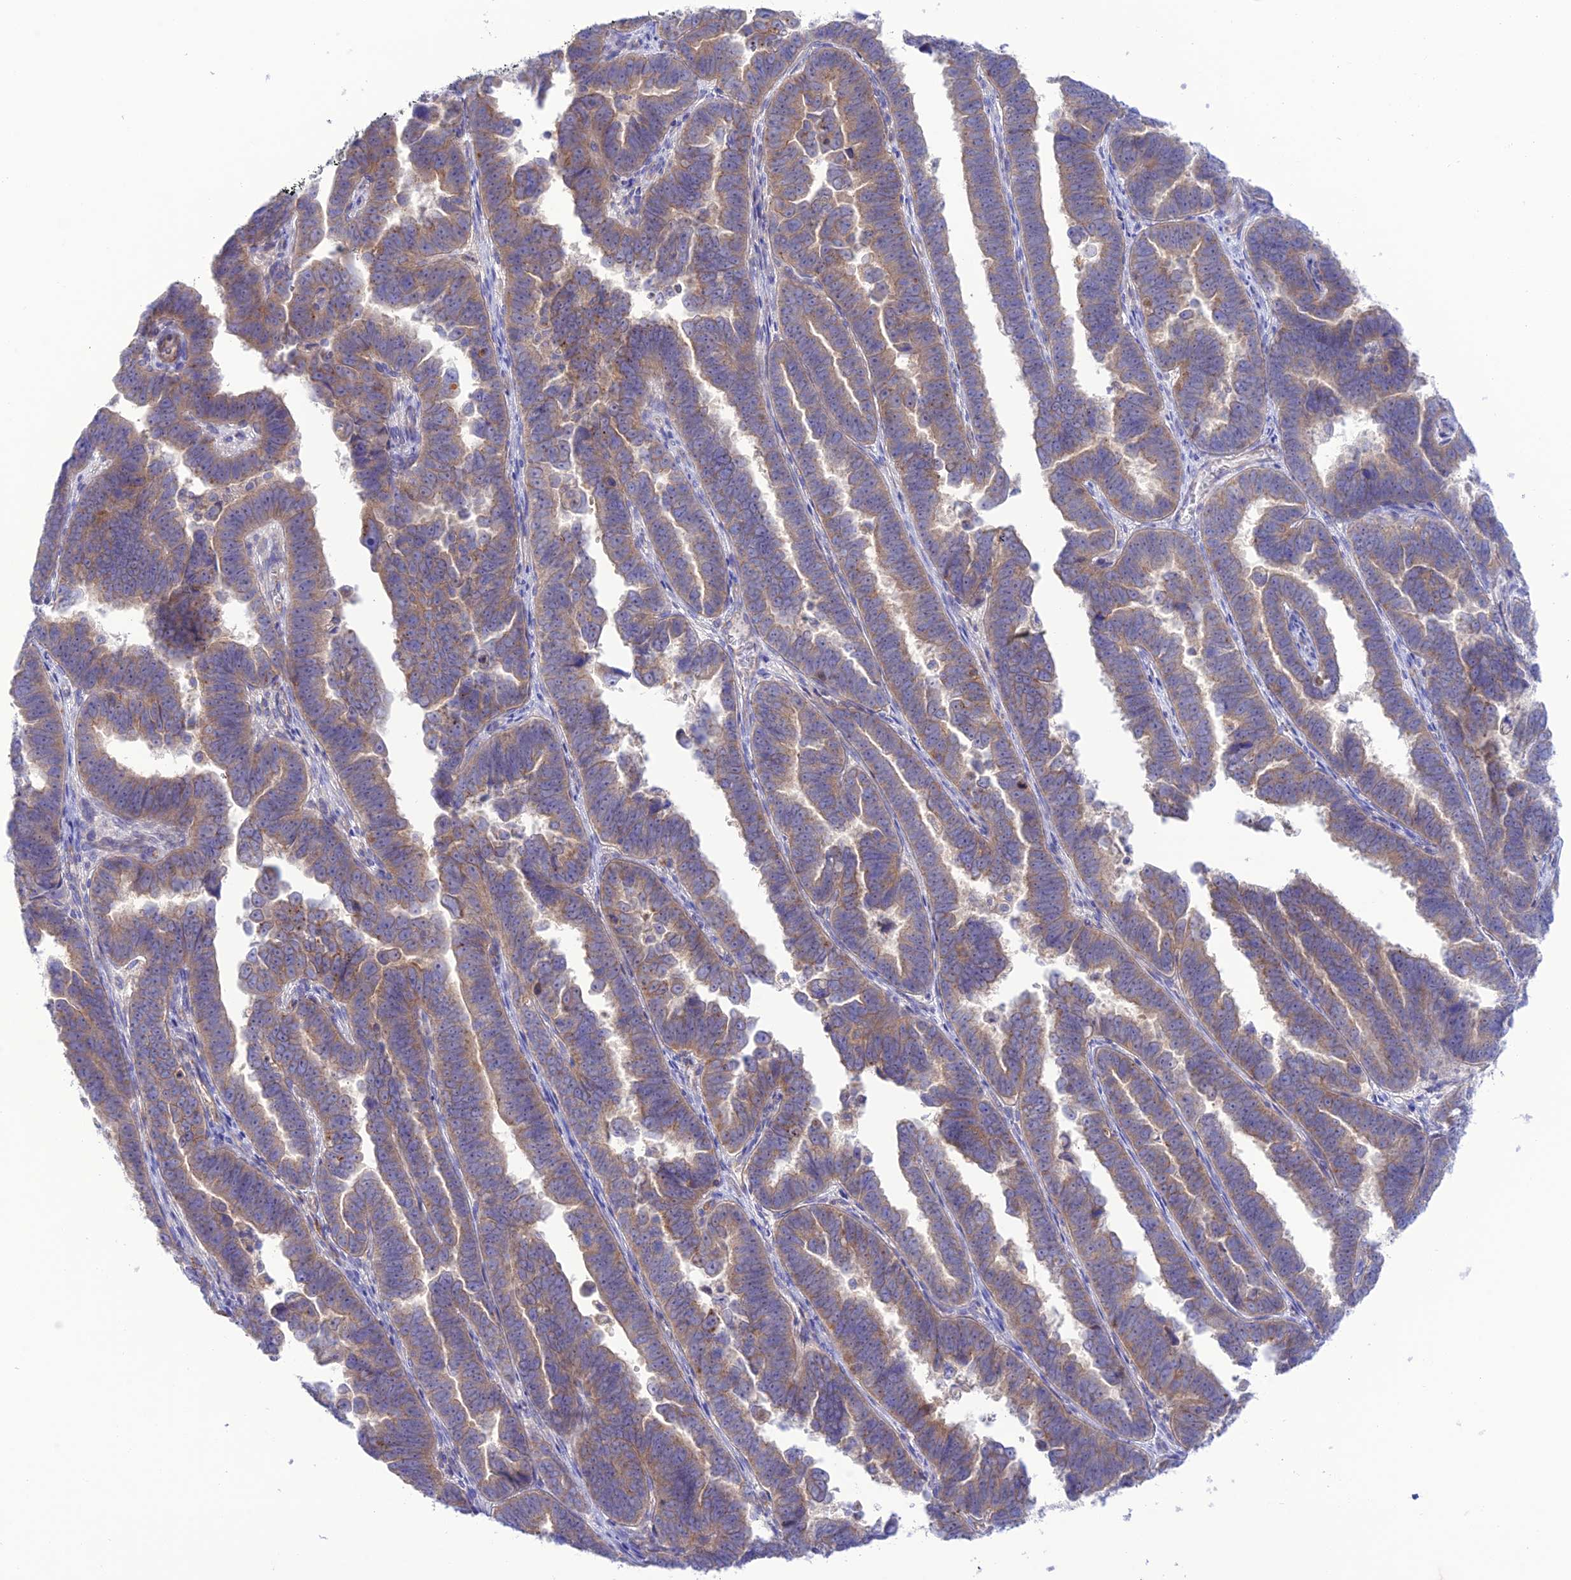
{"staining": {"intensity": "moderate", "quantity": ">75%", "location": "cytoplasmic/membranous"}, "tissue": "endometrial cancer", "cell_type": "Tumor cells", "image_type": "cancer", "snomed": [{"axis": "morphology", "description": "Adenocarcinoma, NOS"}, {"axis": "topography", "description": "Endometrium"}], "caption": "Endometrial cancer (adenocarcinoma) was stained to show a protein in brown. There is medium levels of moderate cytoplasmic/membranous positivity in about >75% of tumor cells.", "gene": "CHSY3", "patient": {"sex": "female", "age": 75}}